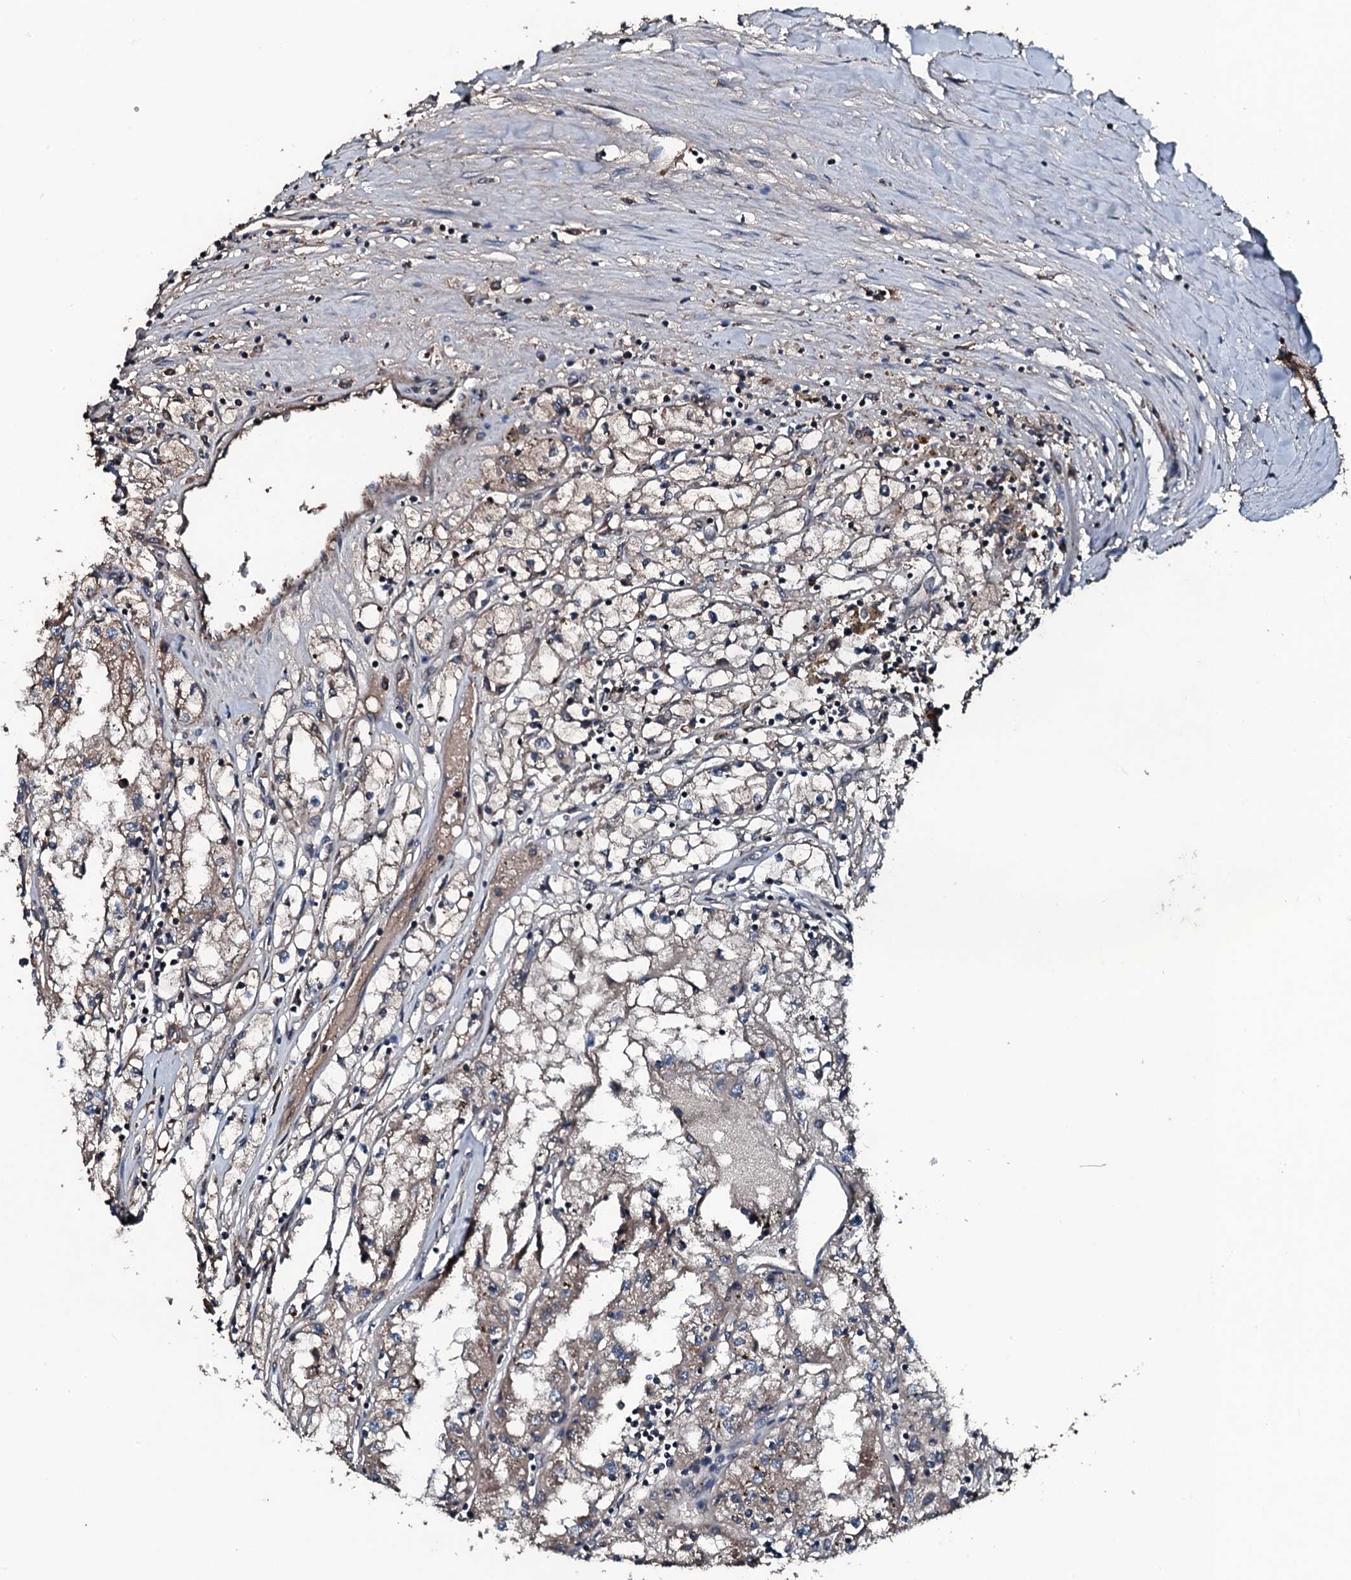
{"staining": {"intensity": "moderate", "quantity": "25%-75%", "location": "cytoplasmic/membranous"}, "tissue": "renal cancer", "cell_type": "Tumor cells", "image_type": "cancer", "snomed": [{"axis": "morphology", "description": "Adenocarcinoma, NOS"}, {"axis": "topography", "description": "Kidney"}], "caption": "A high-resolution histopathology image shows IHC staining of adenocarcinoma (renal), which reveals moderate cytoplasmic/membranous expression in about 25%-75% of tumor cells.", "gene": "AARS1", "patient": {"sex": "male", "age": 56}}